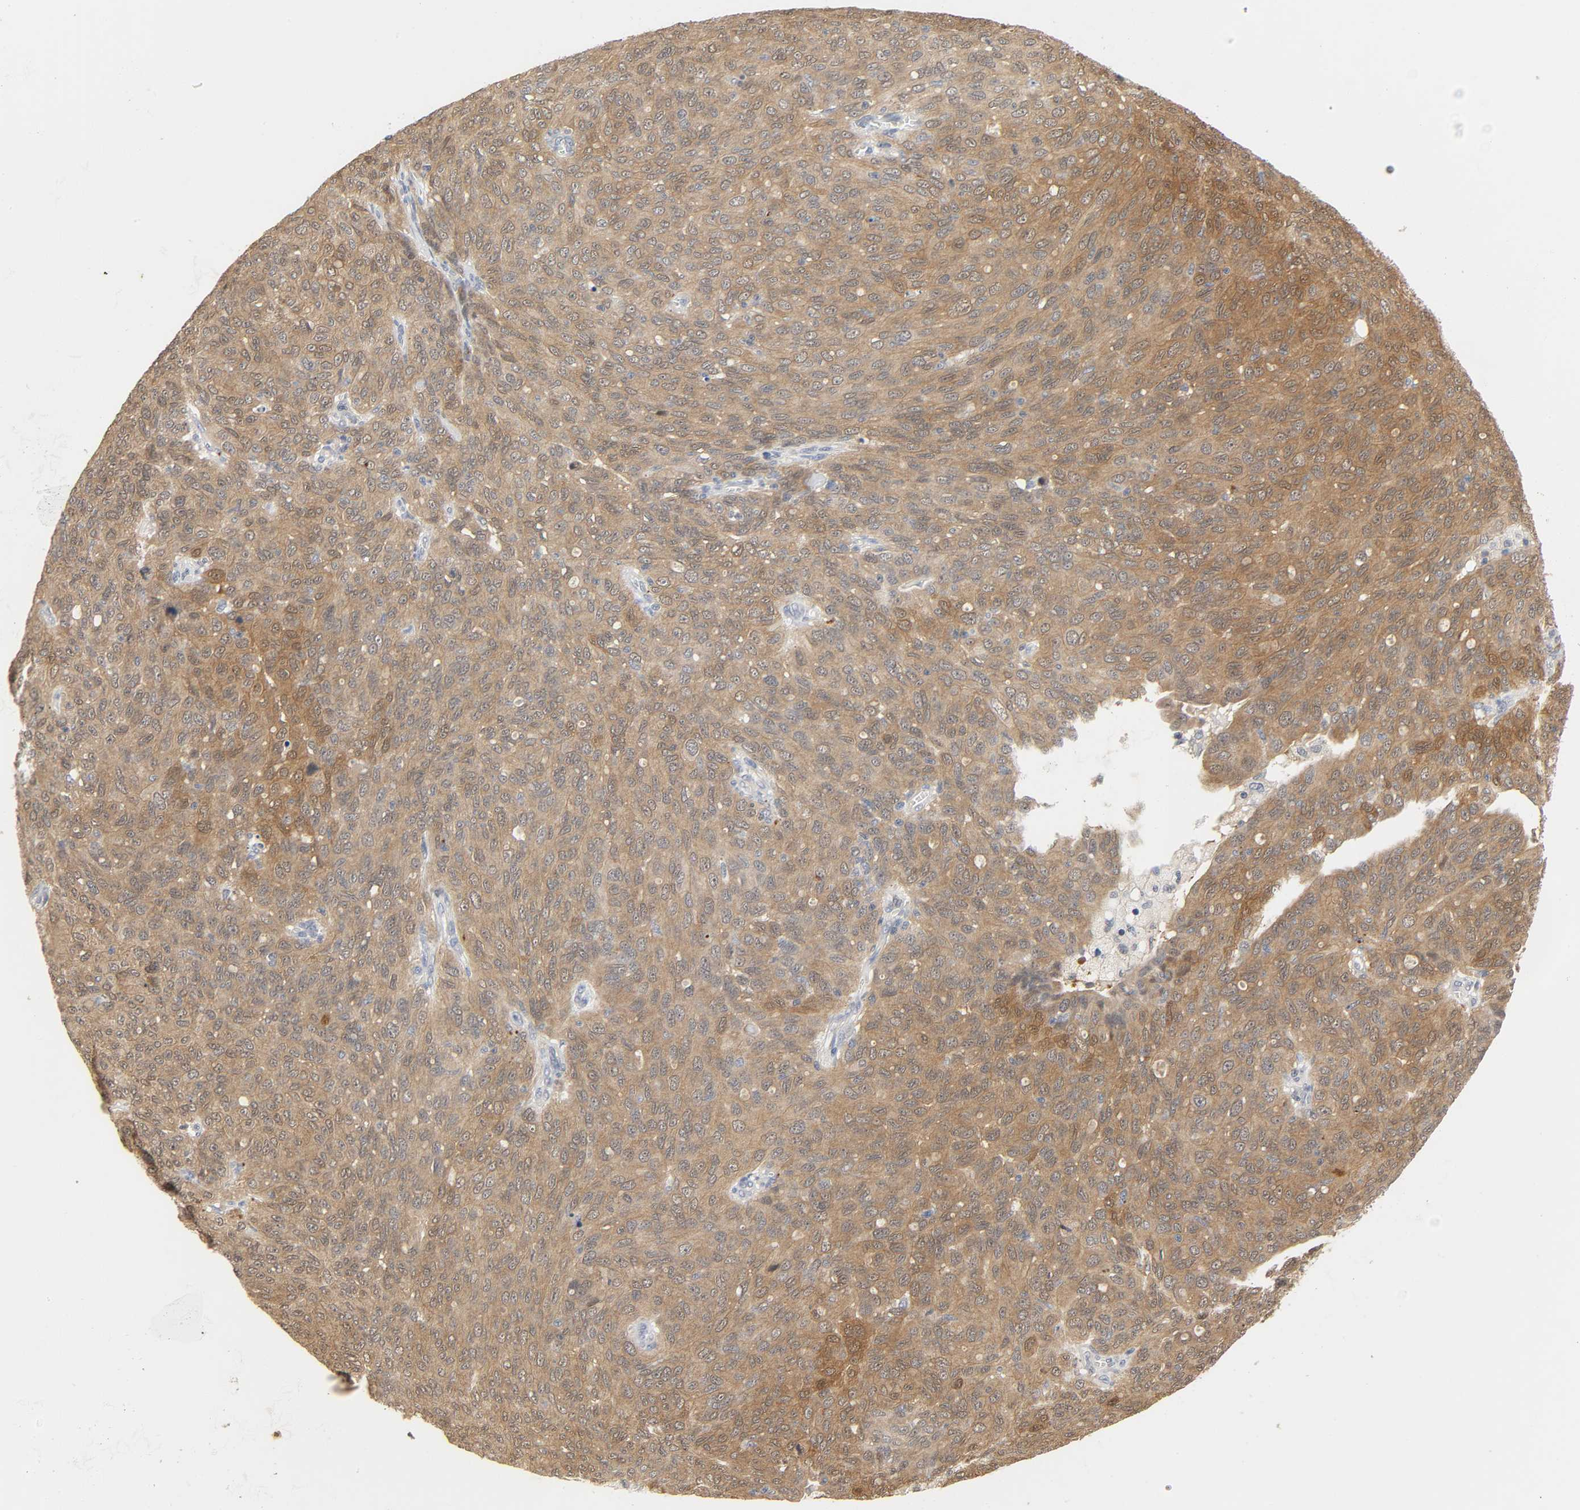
{"staining": {"intensity": "moderate", "quantity": ">75%", "location": "cytoplasmic/membranous"}, "tissue": "ovarian cancer", "cell_type": "Tumor cells", "image_type": "cancer", "snomed": [{"axis": "morphology", "description": "Carcinoma, endometroid"}, {"axis": "topography", "description": "Ovary"}], "caption": "Ovarian endometroid carcinoma stained with a protein marker exhibits moderate staining in tumor cells.", "gene": "MIF", "patient": {"sex": "female", "age": 60}}